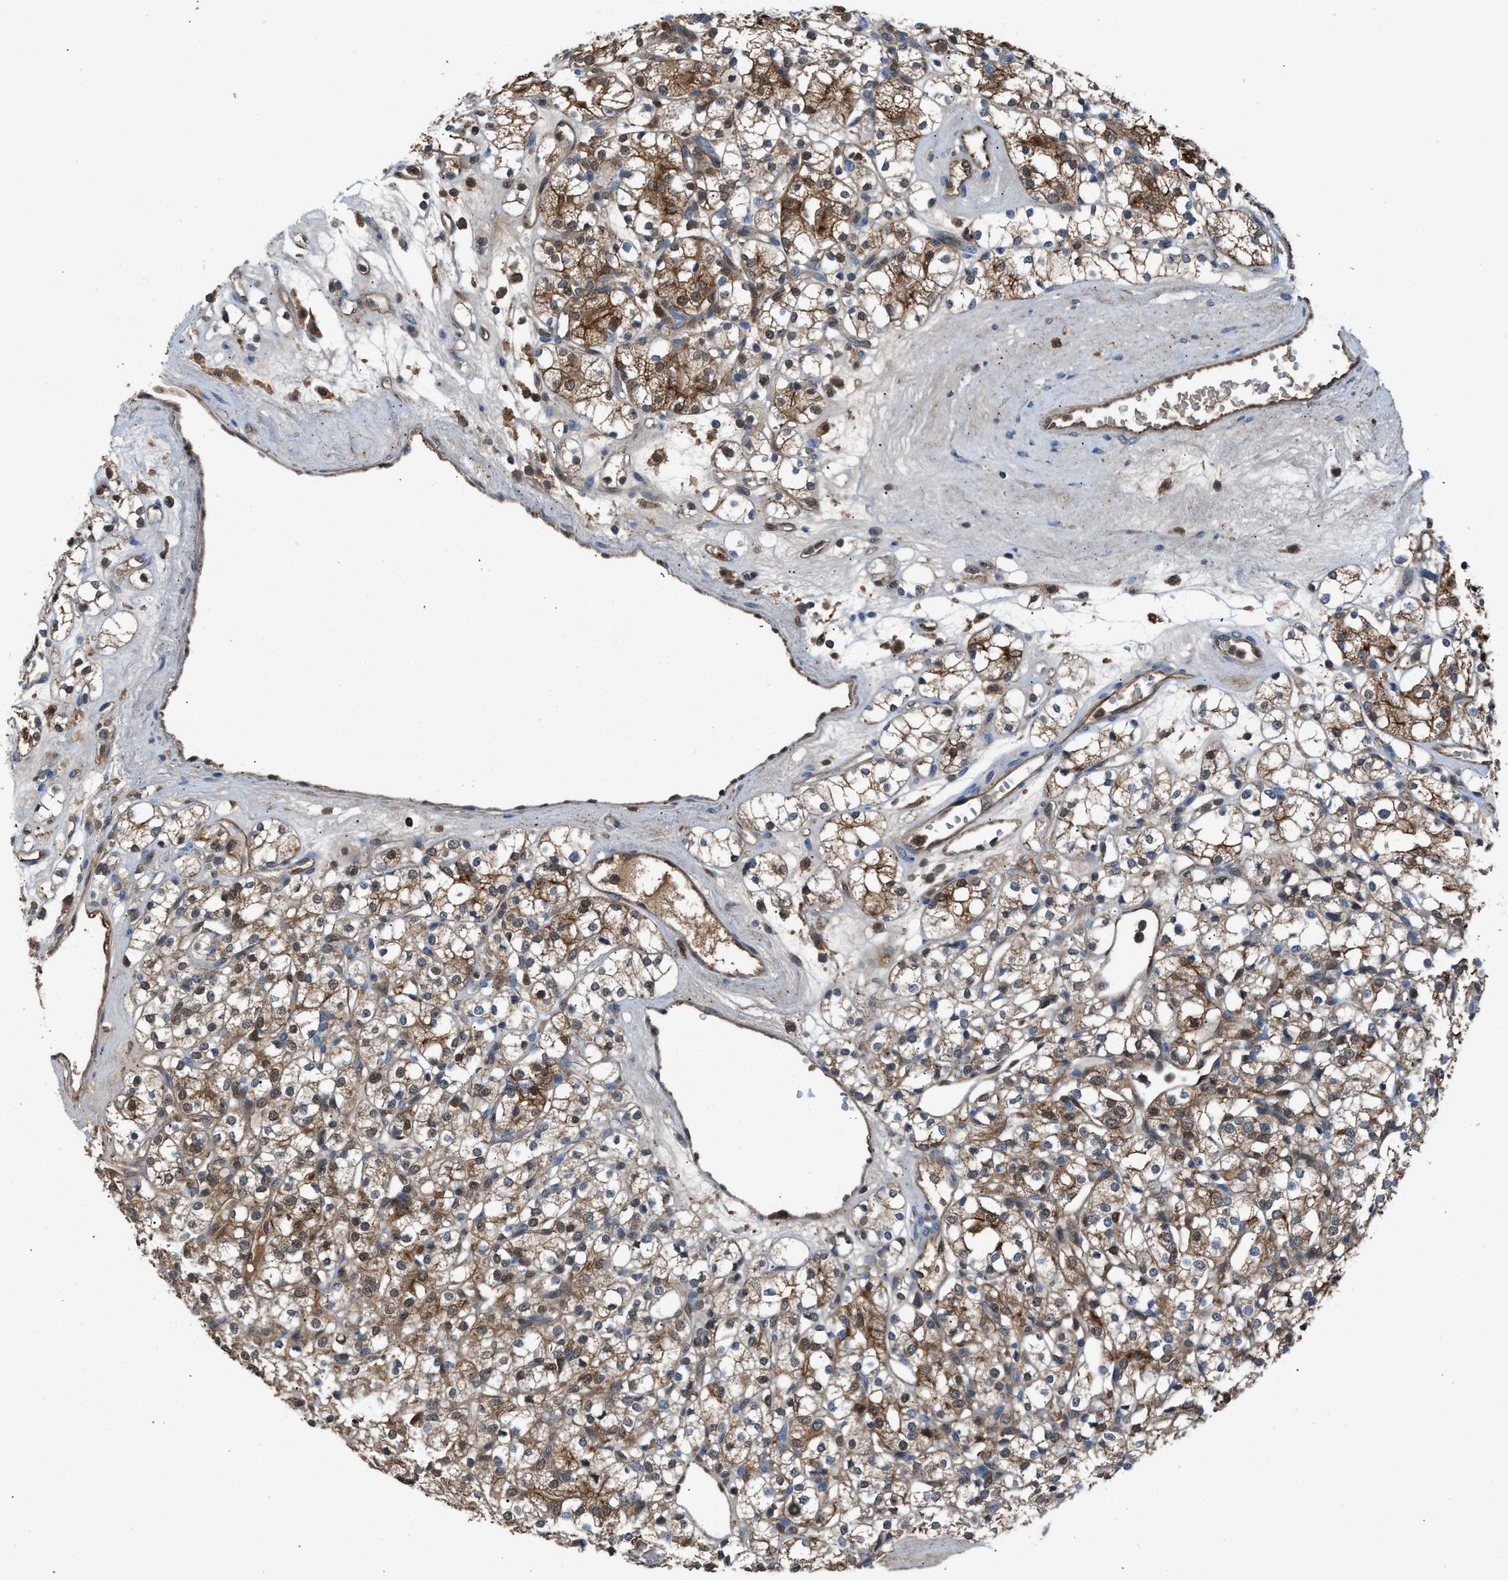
{"staining": {"intensity": "moderate", "quantity": ">75%", "location": "cytoplasmic/membranous"}, "tissue": "renal cancer", "cell_type": "Tumor cells", "image_type": "cancer", "snomed": [{"axis": "morphology", "description": "Adenocarcinoma, NOS"}, {"axis": "topography", "description": "Kidney"}], "caption": "Tumor cells display medium levels of moderate cytoplasmic/membranous positivity in approximately >75% of cells in human renal cancer.", "gene": "TPK1", "patient": {"sex": "male", "age": 77}}